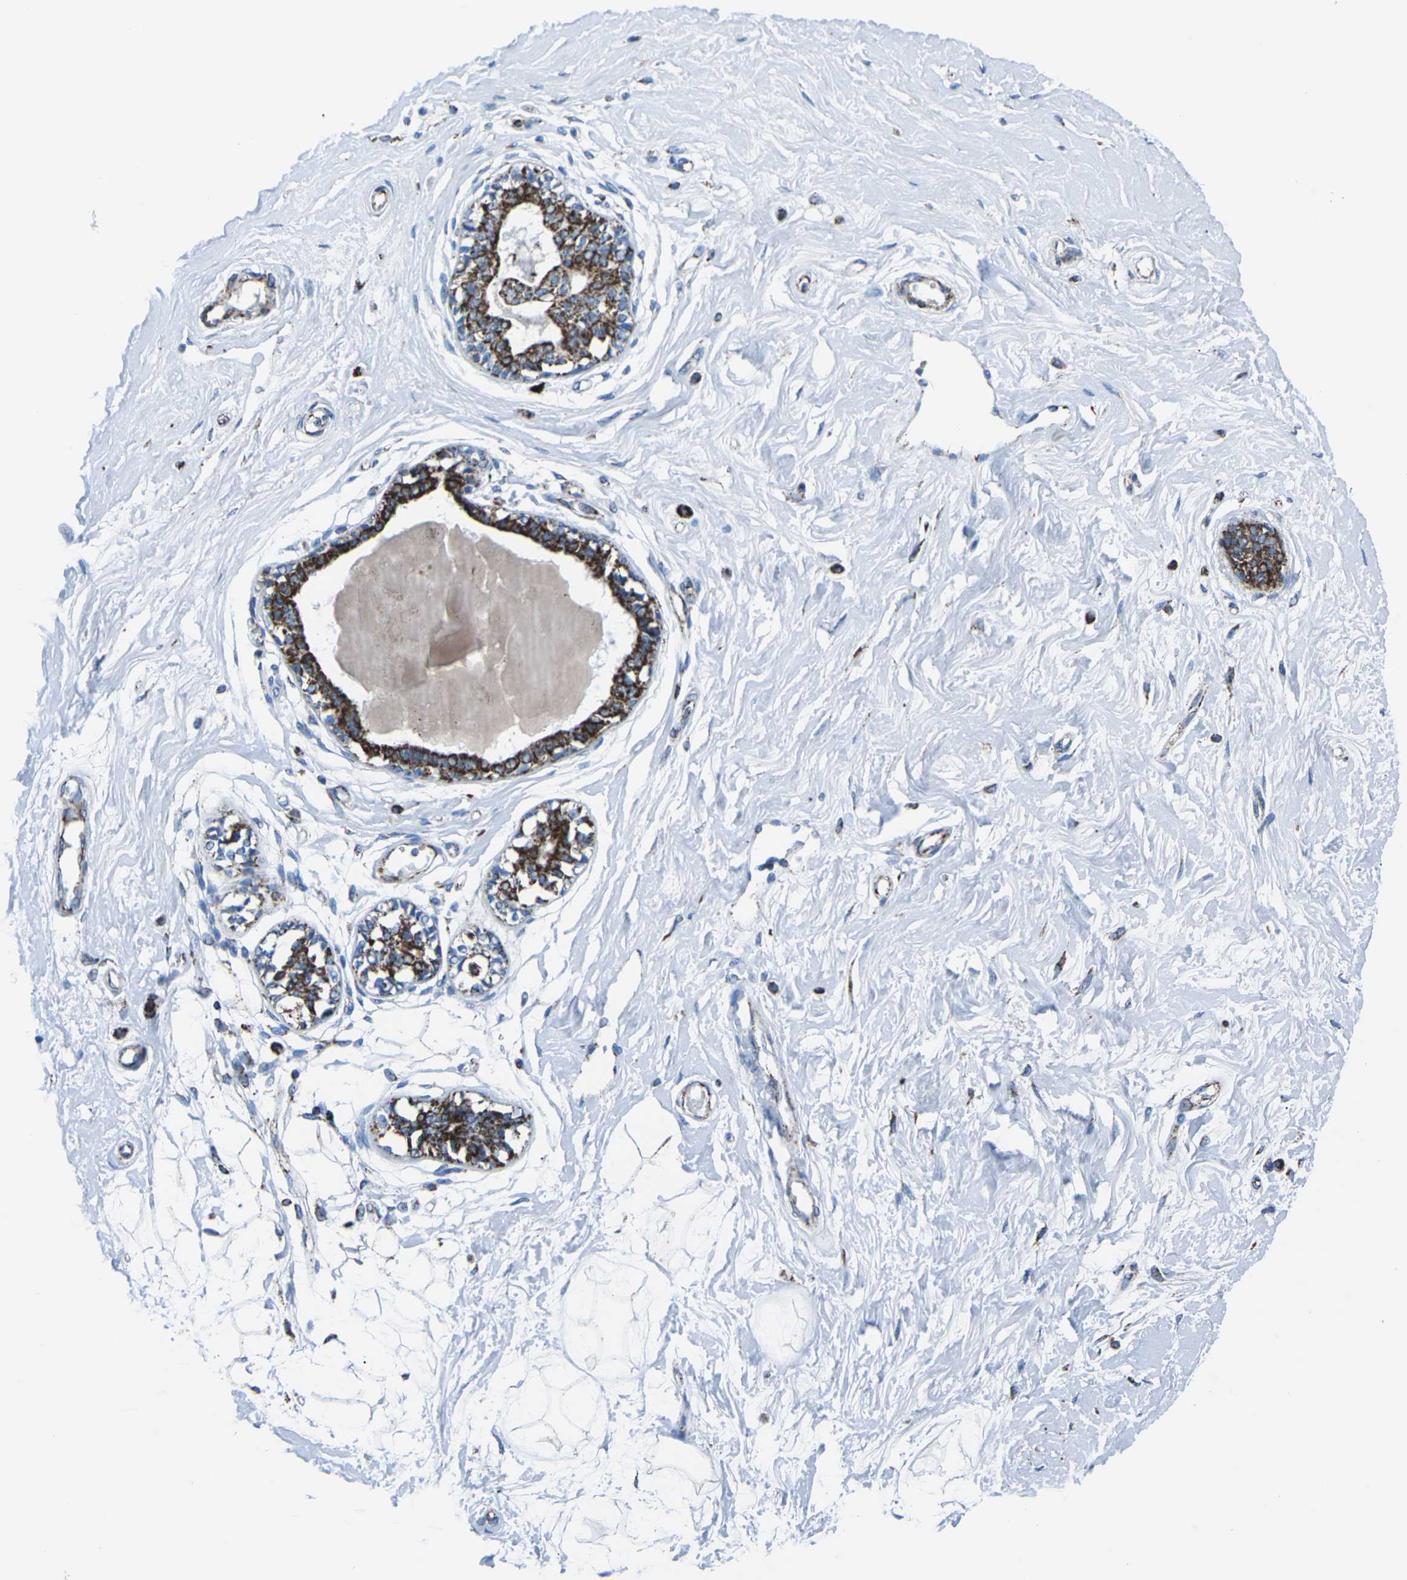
{"staining": {"intensity": "negative", "quantity": "none", "location": "none"}, "tissue": "breast", "cell_type": "Adipocytes", "image_type": "normal", "snomed": [{"axis": "morphology", "description": "Normal tissue, NOS"}, {"axis": "topography", "description": "Breast"}], "caption": "Immunohistochemistry (IHC) image of unremarkable breast stained for a protein (brown), which exhibits no staining in adipocytes. Brightfield microscopy of immunohistochemistry (IHC) stained with DAB (3,3'-diaminobenzidine) (brown) and hematoxylin (blue), captured at high magnification.", "gene": "MT", "patient": {"sex": "female", "age": 45}}